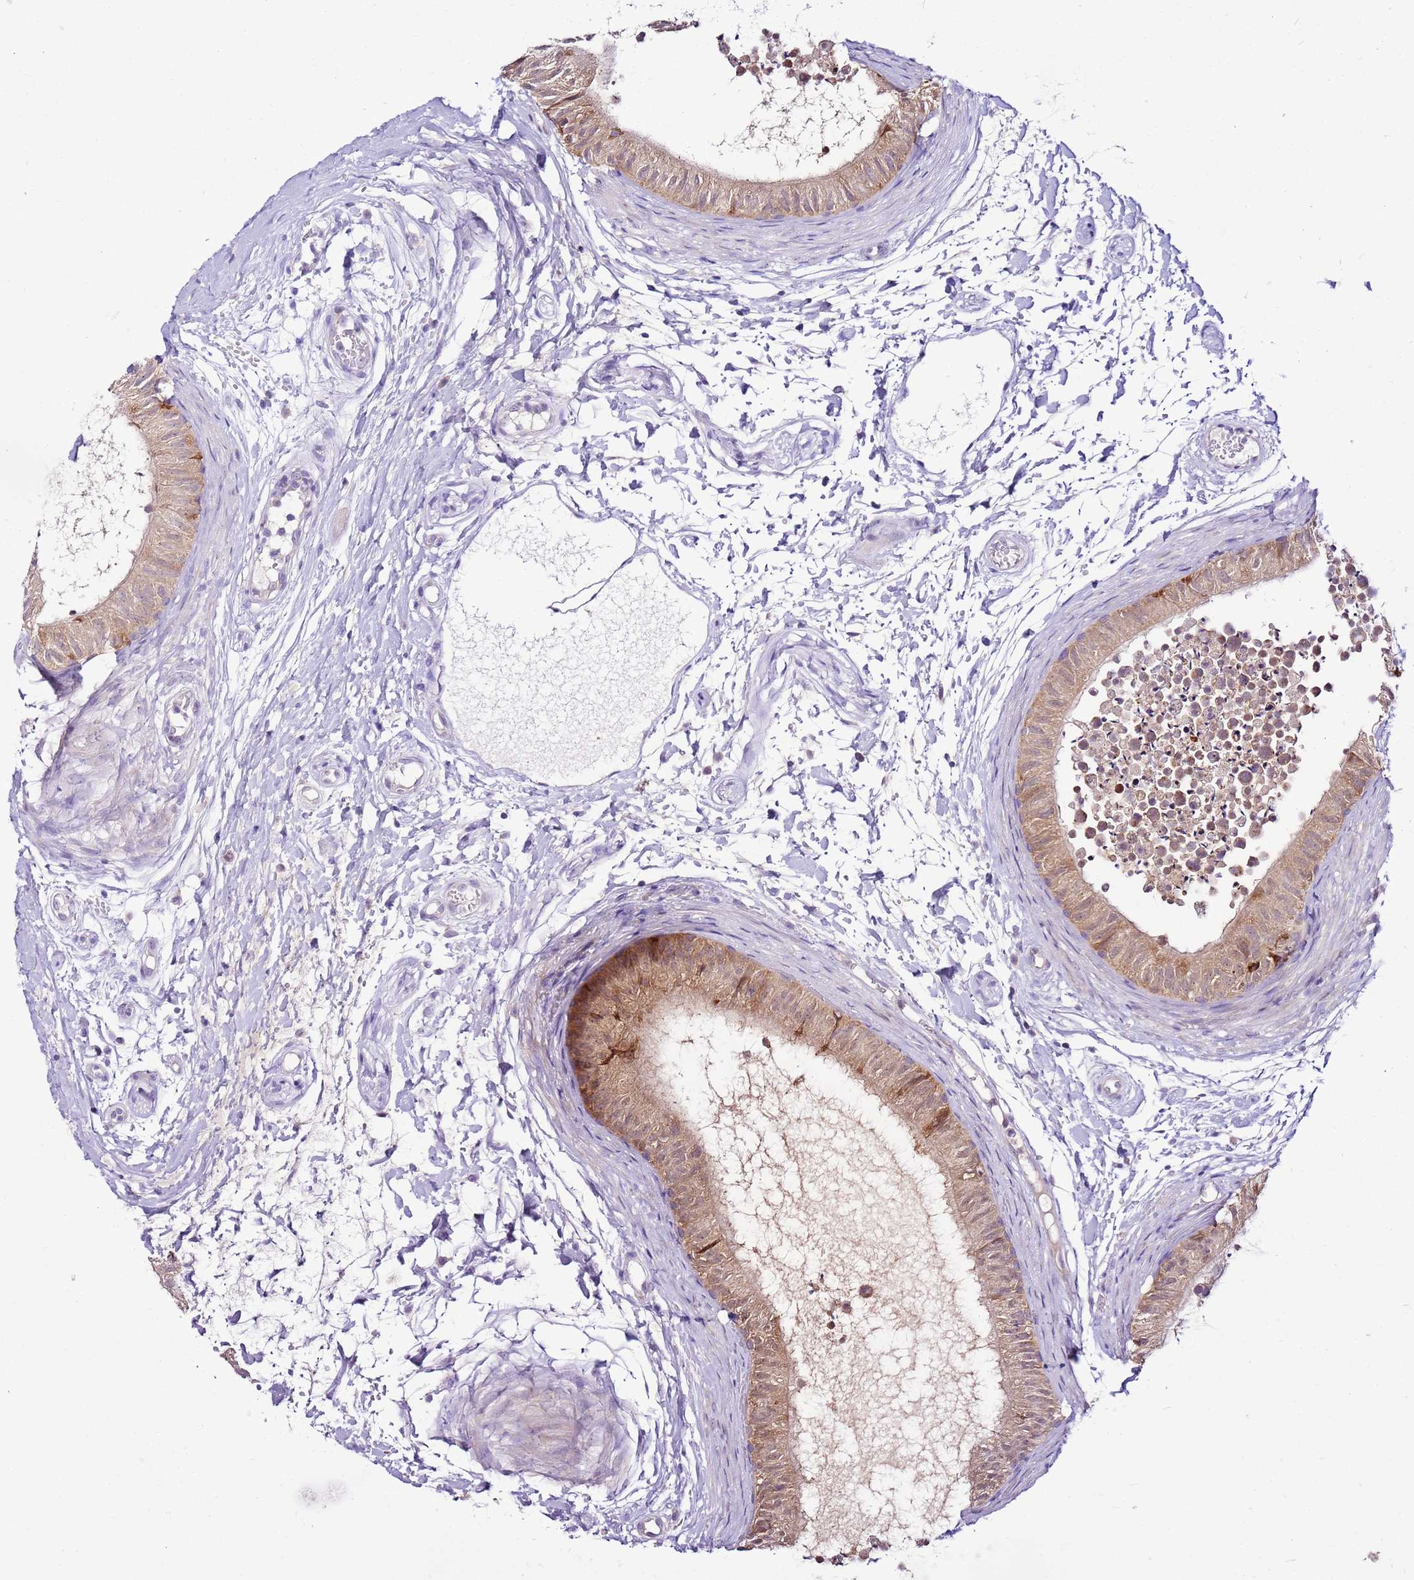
{"staining": {"intensity": "moderate", "quantity": "25%-75%", "location": "cytoplasmic/membranous"}, "tissue": "epididymis", "cell_type": "Glandular cells", "image_type": "normal", "snomed": [{"axis": "morphology", "description": "Normal tissue, NOS"}, {"axis": "topography", "description": "Epididymis"}], "caption": "Normal epididymis was stained to show a protein in brown. There is medium levels of moderate cytoplasmic/membranous staining in approximately 25%-75% of glandular cells.", "gene": "MRPL36", "patient": {"sex": "male", "age": 15}}